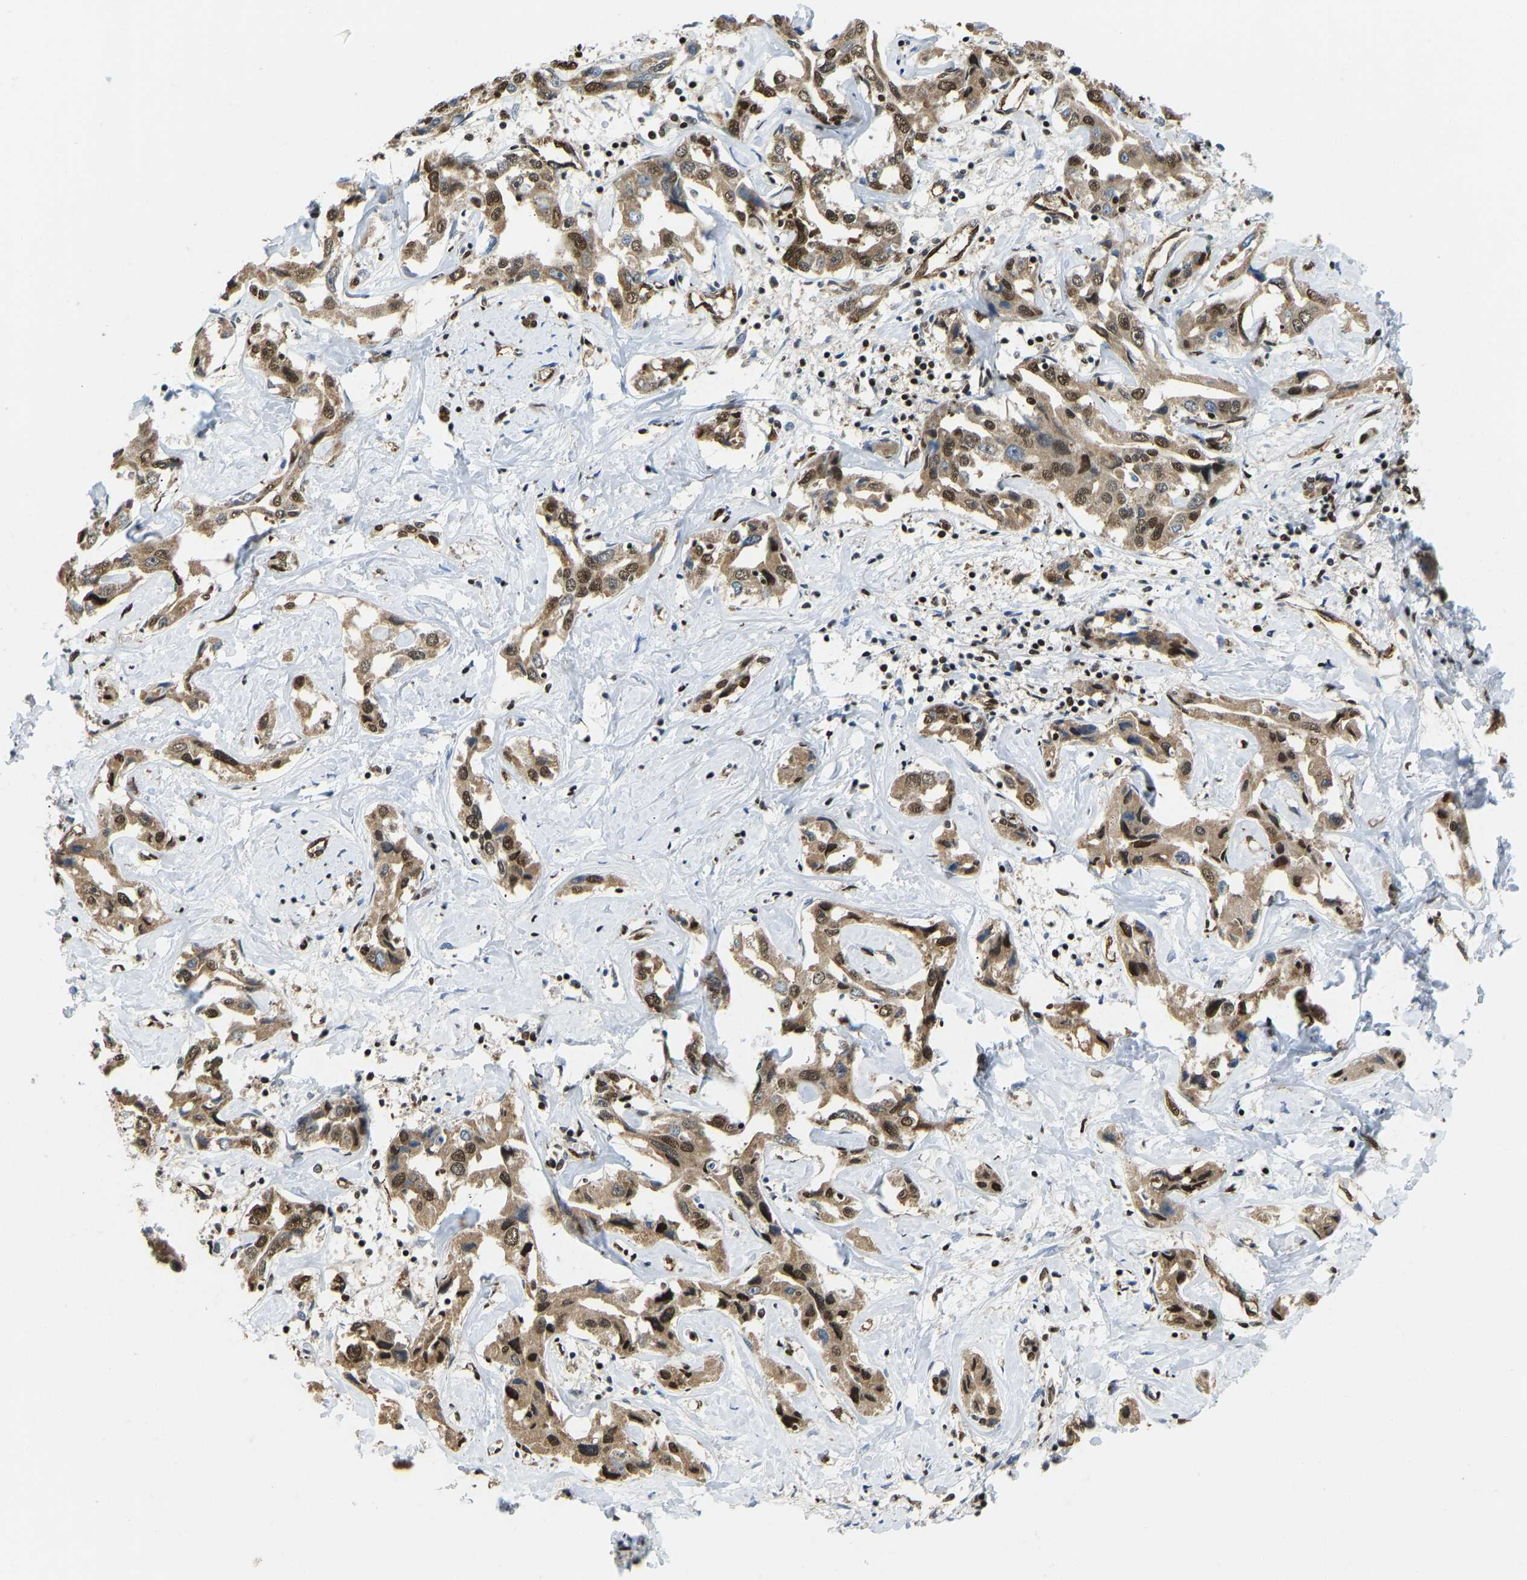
{"staining": {"intensity": "moderate", "quantity": ">75%", "location": "cytoplasmic/membranous,nuclear"}, "tissue": "liver cancer", "cell_type": "Tumor cells", "image_type": "cancer", "snomed": [{"axis": "morphology", "description": "Cholangiocarcinoma"}, {"axis": "topography", "description": "Liver"}], "caption": "Protein expression analysis of human cholangiocarcinoma (liver) reveals moderate cytoplasmic/membranous and nuclear staining in about >75% of tumor cells. (brown staining indicates protein expression, while blue staining denotes nuclei).", "gene": "ZSCAN20", "patient": {"sex": "male", "age": 59}}